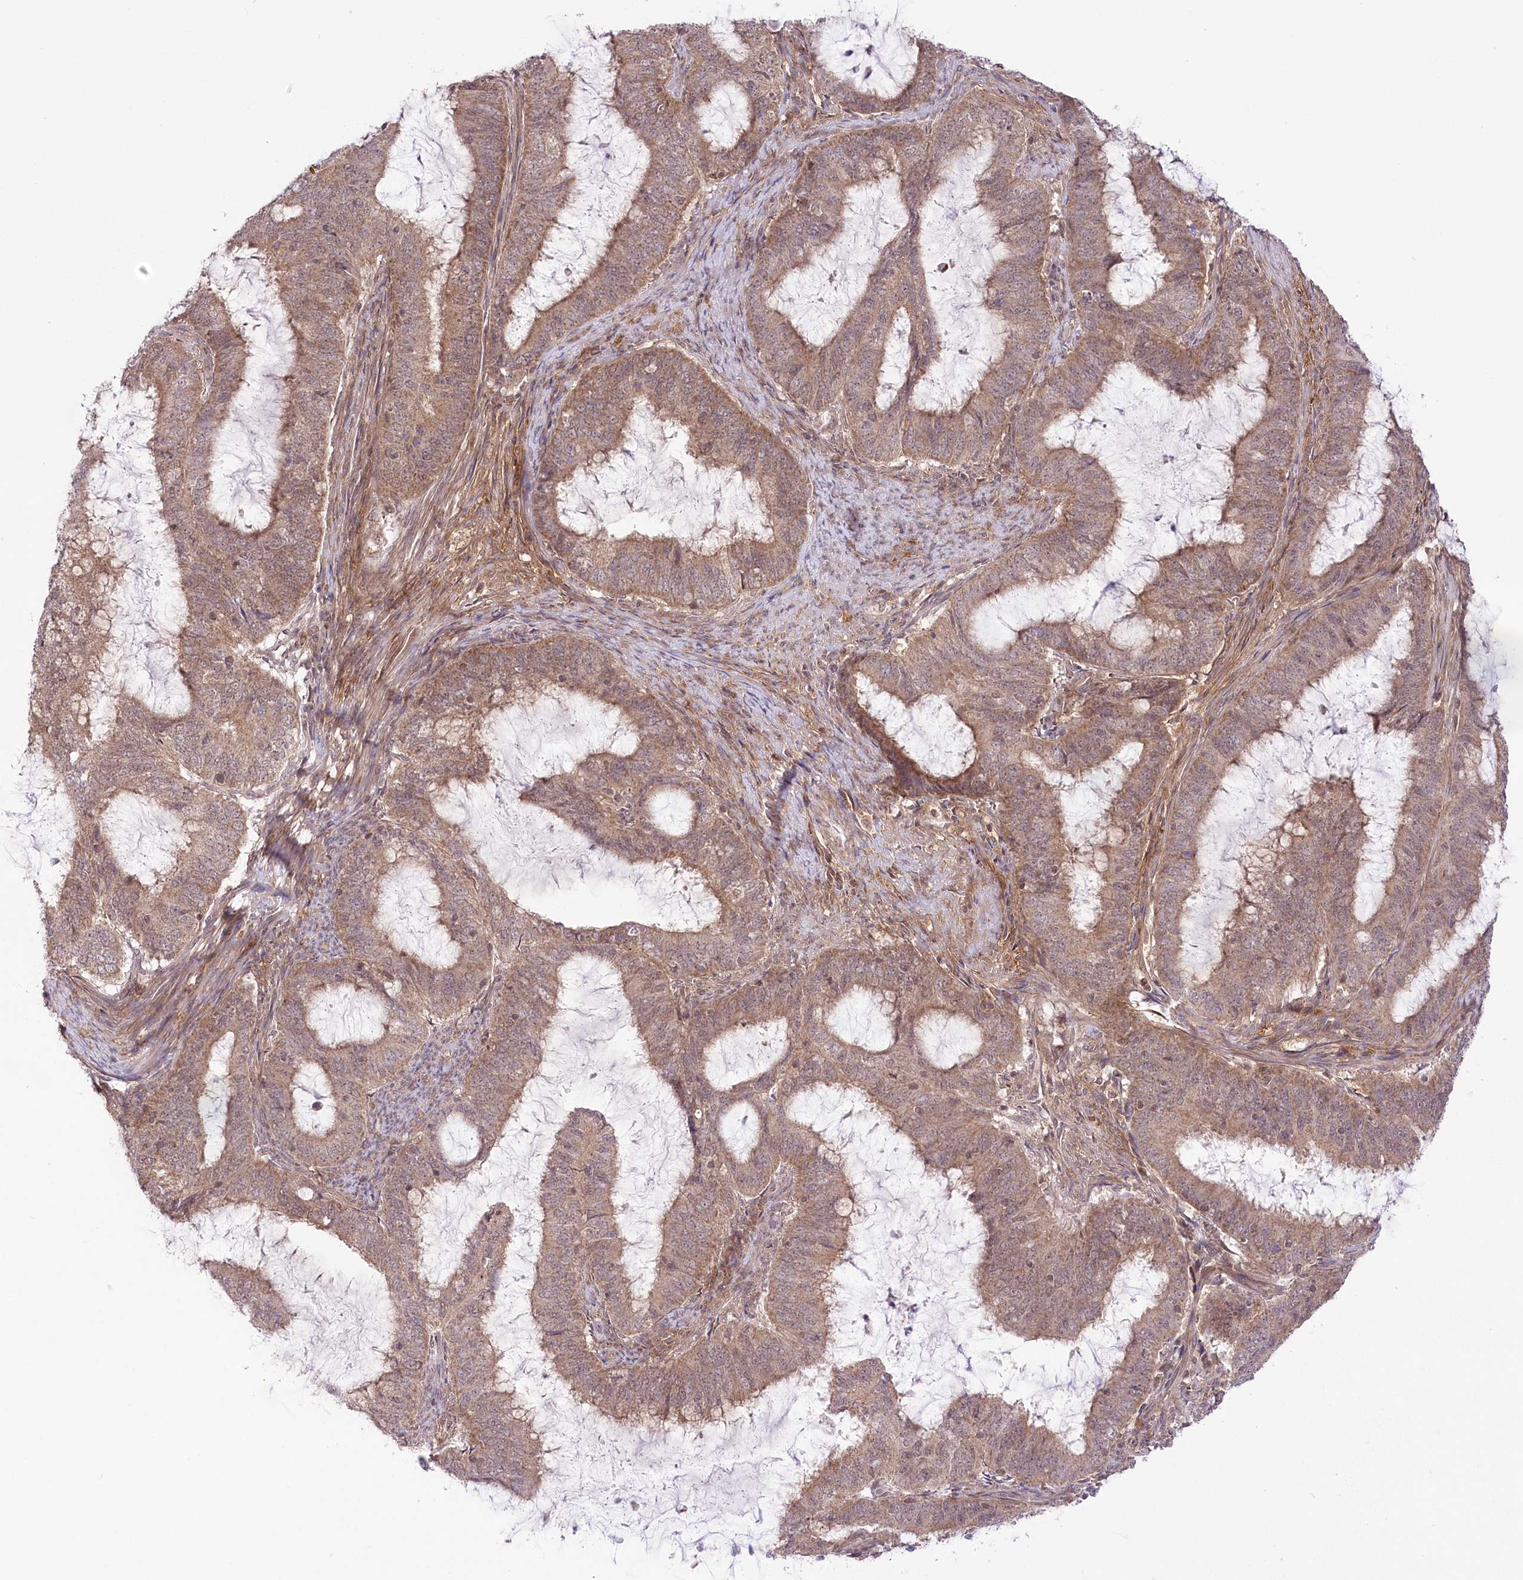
{"staining": {"intensity": "moderate", "quantity": ">75%", "location": "cytoplasmic/membranous"}, "tissue": "endometrial cancer", "cell_type": "Tumor cells", "image_type": "cancer", "snomed": [{"axis": "morphology", "description": "Adenocarcinoma, NOS"}, {"axis": "topography", "description": "Endometrium"}], "caption": "Immunohistochemistry (DAB) staining of endometrial cancer displays moderate cytoplasmic/membranous protein positivity in approximately >75% of tumor cells.", "gene": "ZMAT2", "patient": {"sex": "female", "age": 51}}